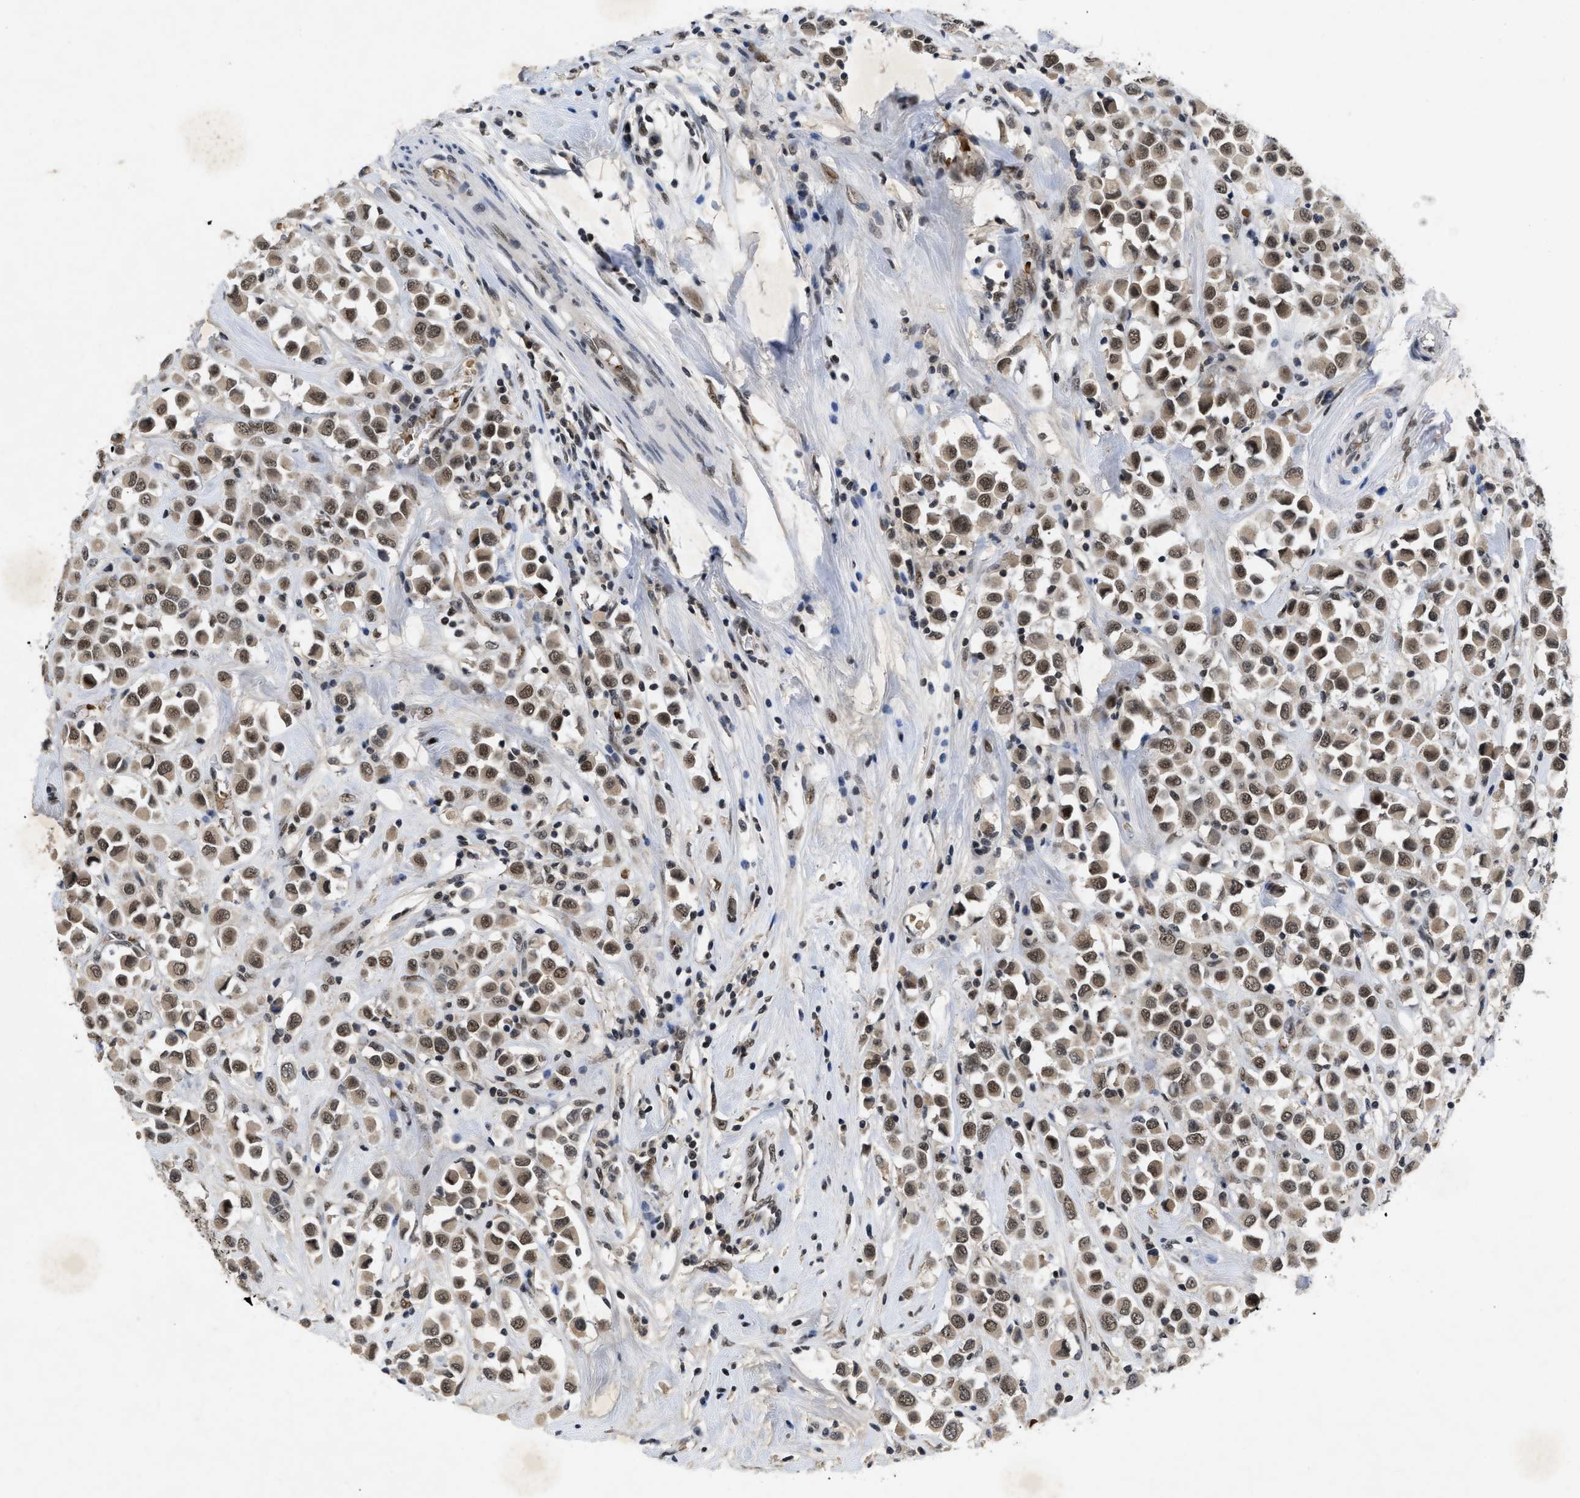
{"staining": {"intensity": "moderate", "quantity": ">75%", "location": "cytoplasmic/membranous,nuclear"}, "tissue": "breast cancer", "cell_type": "Tumor cells", "image_type": "cancer", "snomed": [{"axis": "morphology", "description": "Duct carcinoma"}, {"axis": "topography", "description": "Breast"}], "caption": "The immunohistochemical stain shows moderate cytoplasmic/membranous and nuclear expression in tumor cells of breast cancer tissue.", "gene": "ZNF346", "patient": {"sex": "female", "age": 61}}